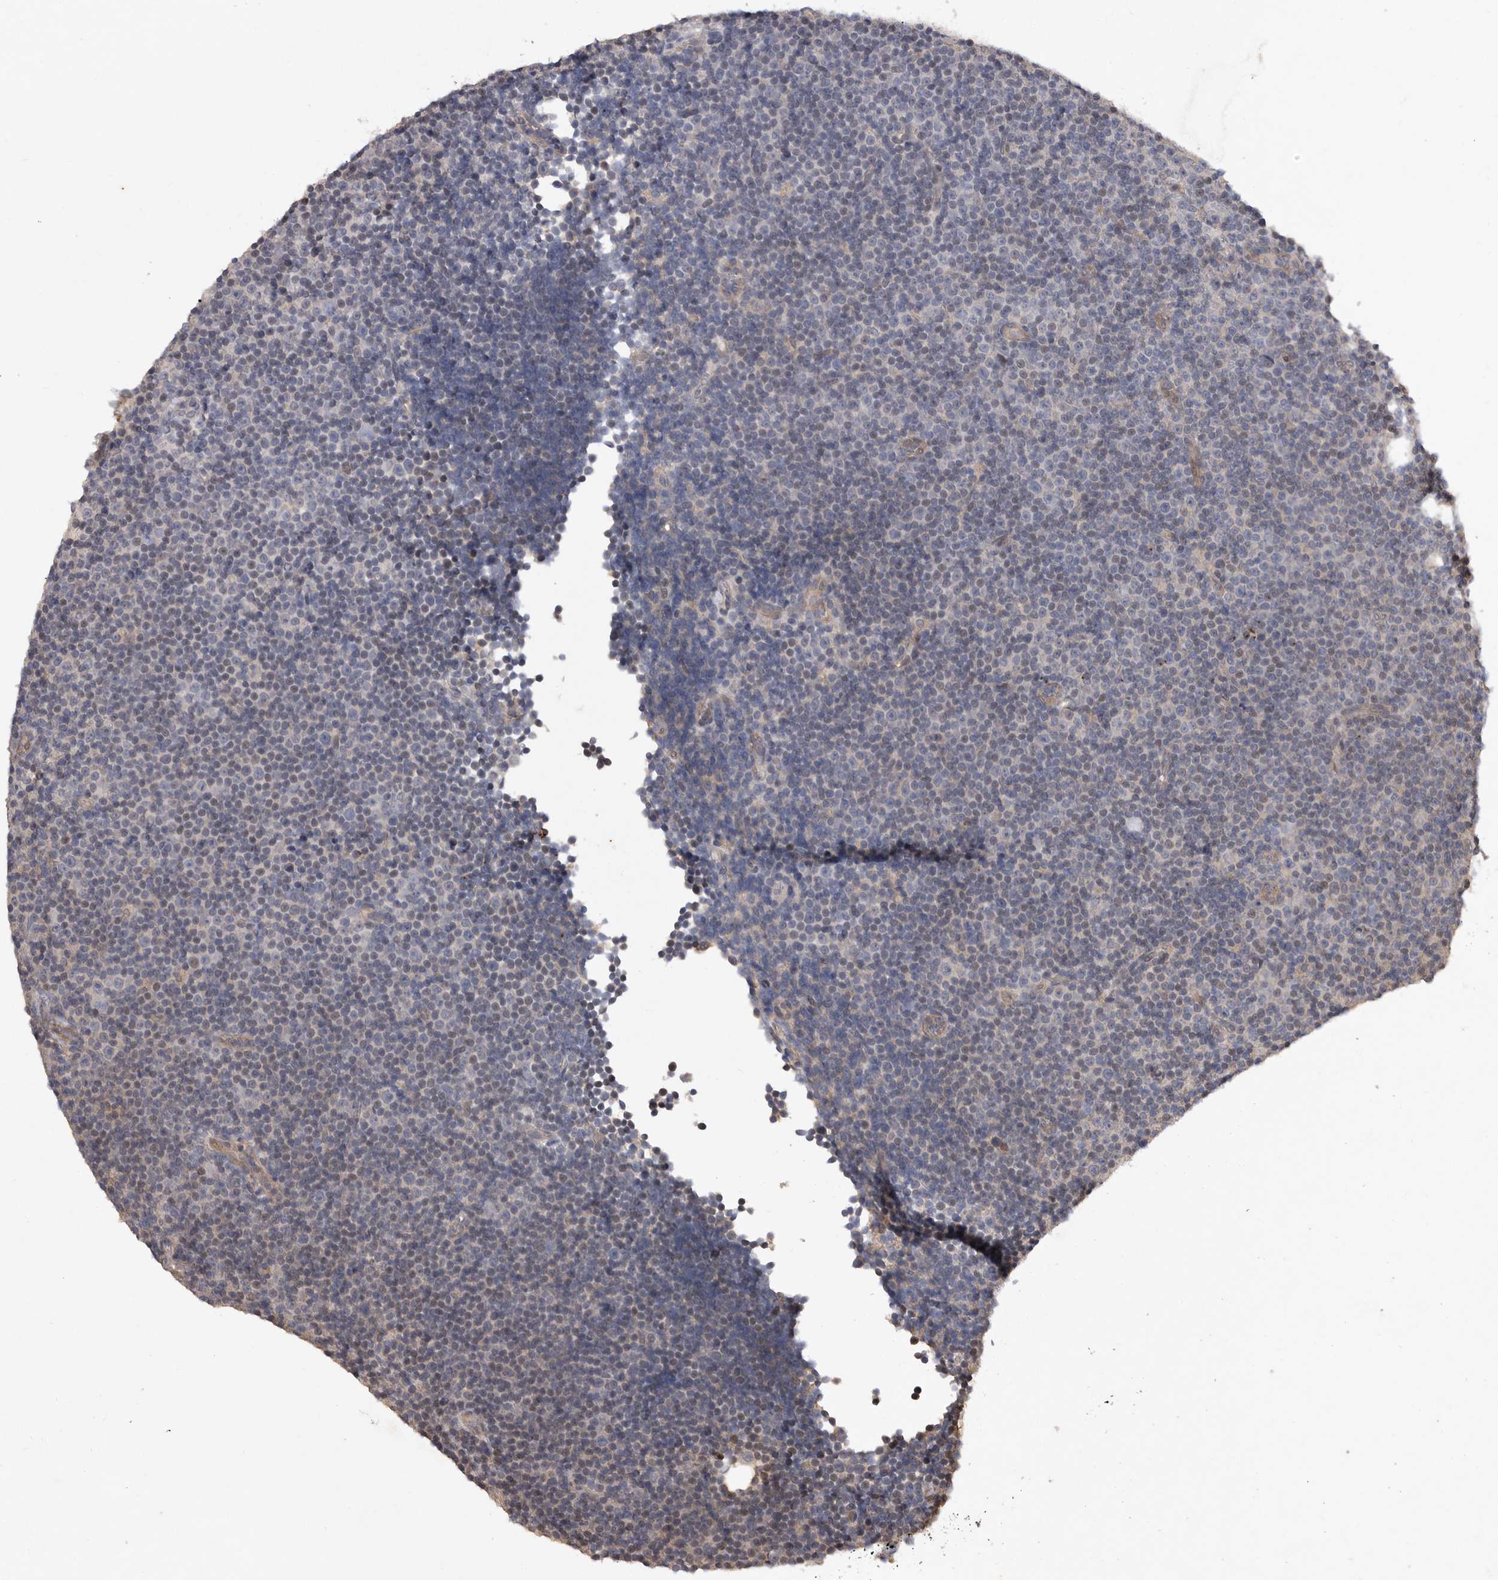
{"staining": {"intensity": "negative", "quantity": "none", "location": "none"}, "tissue": "lymphoma", "cell_type": "Tumor cells", "image_type": "cancer", "snomed": [{"axis": "morphology", "description": "Malignant lymphoma, non-Hodgkin's type, Low grade"}, {"axis": "topography", "description": "Lymph node"}], "caption": "Human lymphoma stained for a protein using IHC demonstrates no expression in tumor cells.", "gene": "EDEM3", "patient": {"sex": "female", "age": 67}}